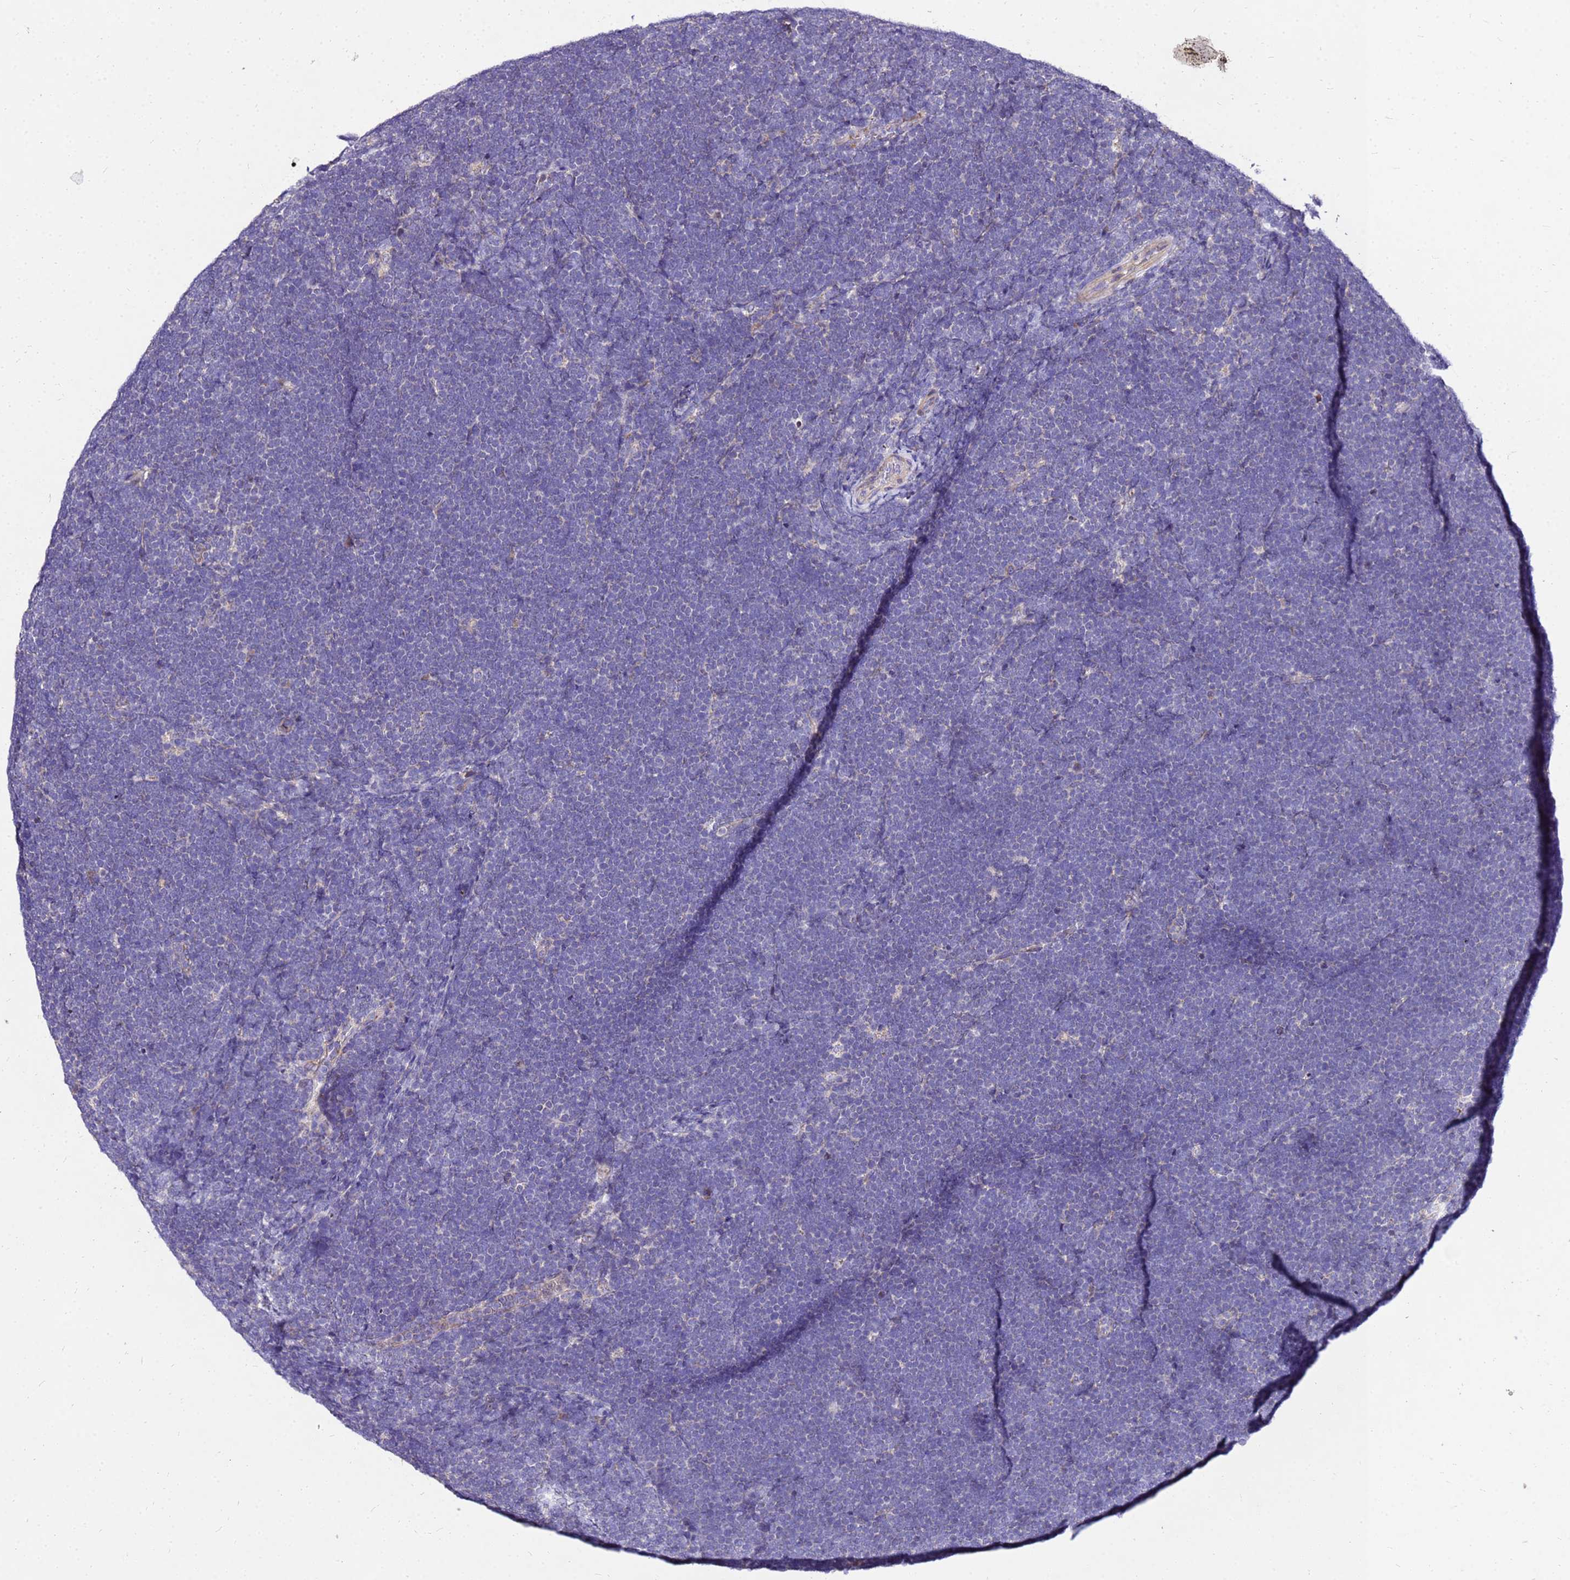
{"staining": {"intensity": "negative", "quantity": "none", "location": "none"}, "tissue": "lymphoma", "cell_type": "Tumor cells", "image_type": "cancer", "snomed": [{"axis": "morphology", "description": "Malignant lymphoma, non-Hodgkin's type, High grade"}, {"axis": "topography", "description": "Lymph node"}], "caption": "This is an IHC micrograph of human lymphoma. There is no positivity in tumor cells.", "gene": "COX14", "patient": {"sex": "male", "age": 13}}